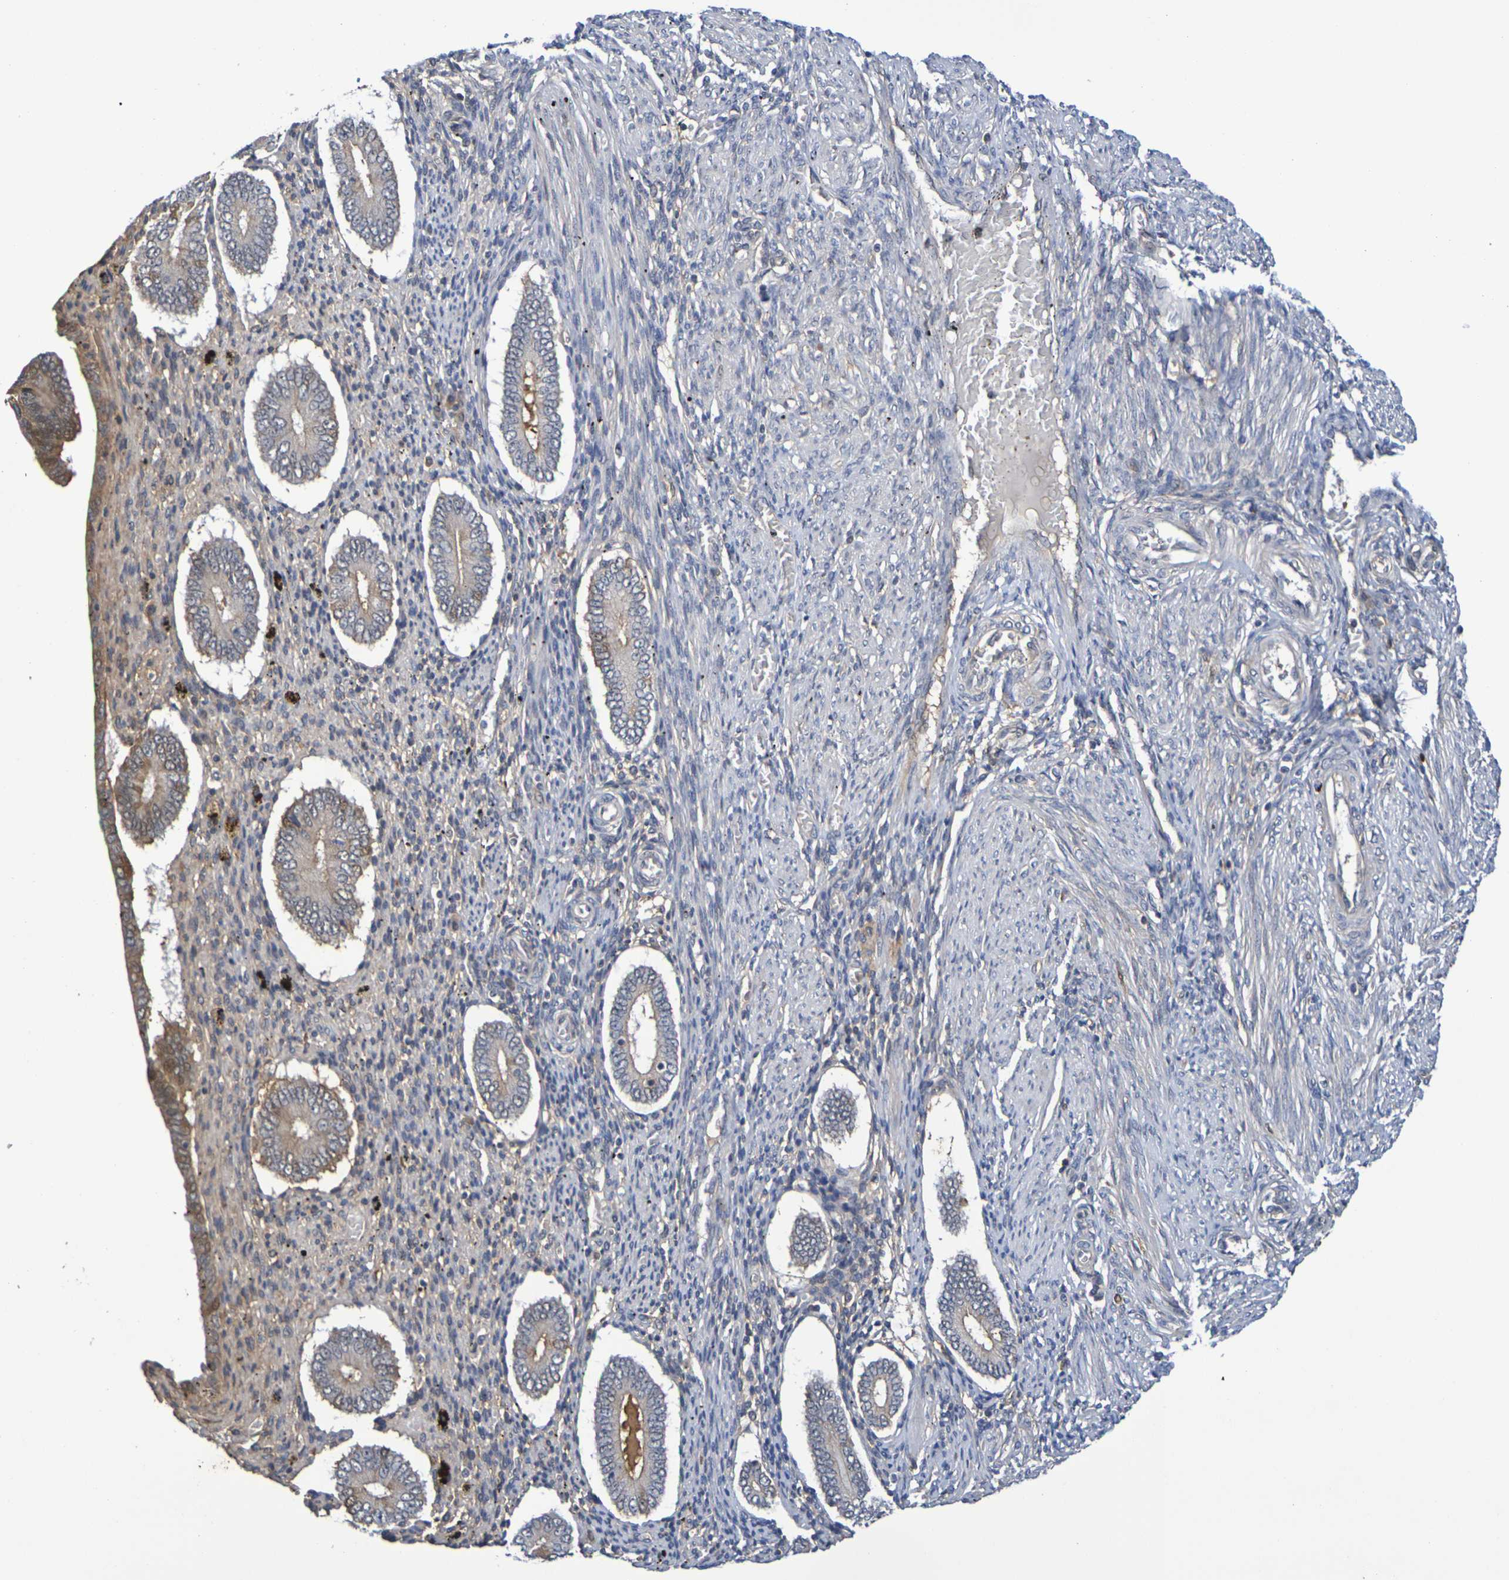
{"staining": {"intensity": "moderate", "quantity": "<25%", "location": "cytoplasmic/membranous,nuclear"}, "tissue": "endometrium", "cell_type": "Cells in endometrial stroma", "image_type": "normal", "snomed": [{"axis": "morphology", "description": "Normal tissue, NOS"}, {"axis": "topography", "description": "Endometrium"}], "caption": "Approximately <25% of cells in endometrial stroma in benign endometrium display moderate cytoplasmic/membranous,nuclear protein positivity as visualized by brown immunohistochemical staining.", "gene": "TERF2", "patient": {"sex": "female", "age": 42}}